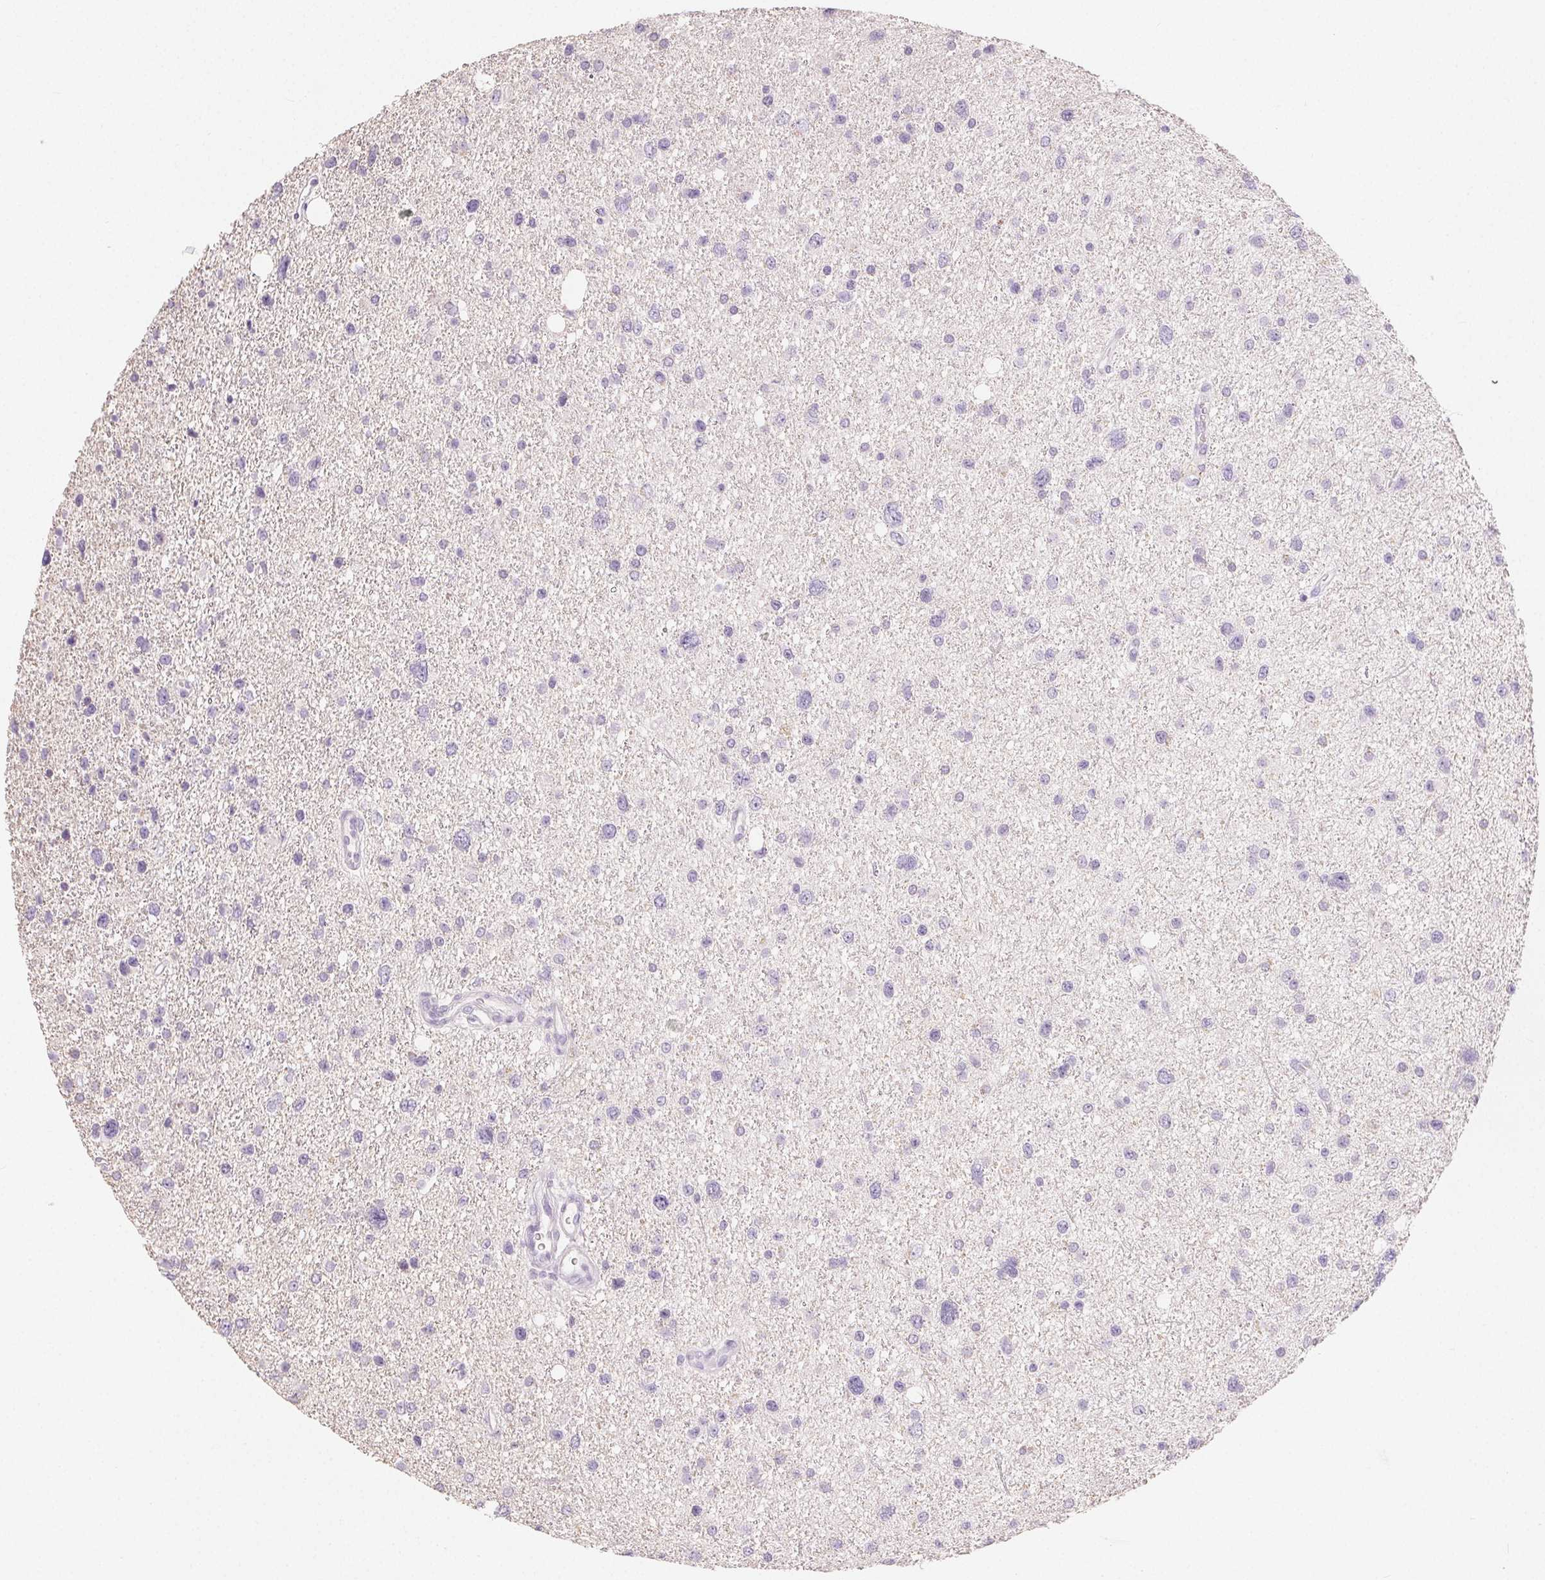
{"staining": {"intensity": "negative", "quantity": "none", "location": "none"}, "tissue": "glioma", "cell_type": "Tumor cells", "image_type": "cancer", "snomed": [{"axis": "morphology", "description": "Glioma, malignant, Low grade"}, {"axis": "topography", "description": "Brain"}], "caption": "The histopathology image demonstrates no significant positivity in tumor cells of low-grade glioma (malignant).", "gene": "MIOX", "patient": {"sex": "female", "age": 55}}